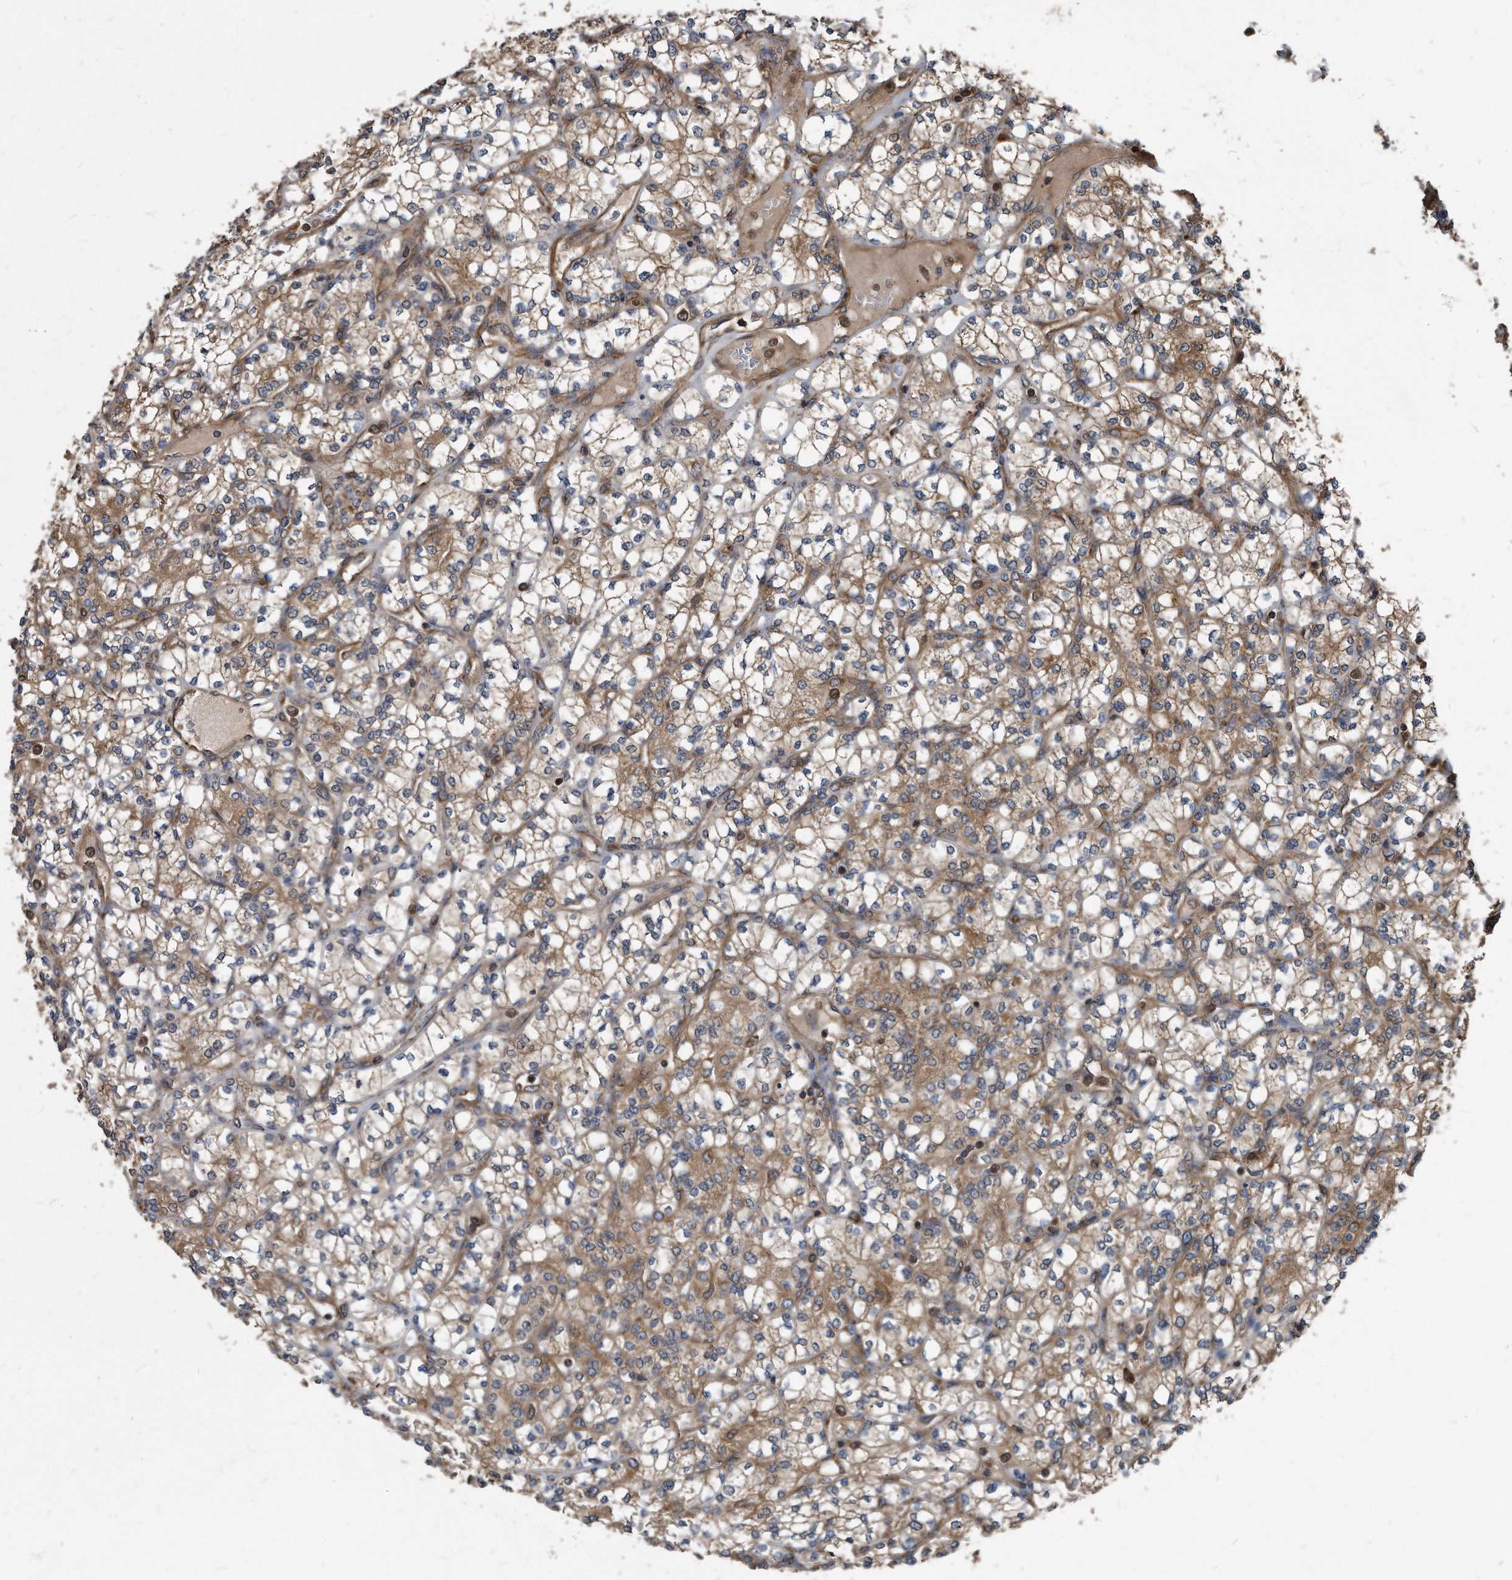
{"staining": {"intensity": "moderate", "quantity": ">75%", "location": "cytoplasmic/membranous"}, "tissue": "renal cancer", "cell_type": "Tumor cells", "image_type": "cancer", "snomed": [{"axis": "morphology", "description": "Adenocarcinoma, NOS"}, {"axis": "topography", "description": "Kidney"}], "caption": "A histopathology image of human renal cancer (adenocarcinoma) stained for a protein exhibits moderate cytoplasmic/membranous brown staining in tumor cells.", "gene": "FAM136A", "patient": {"sex": "male", "age": 77}}